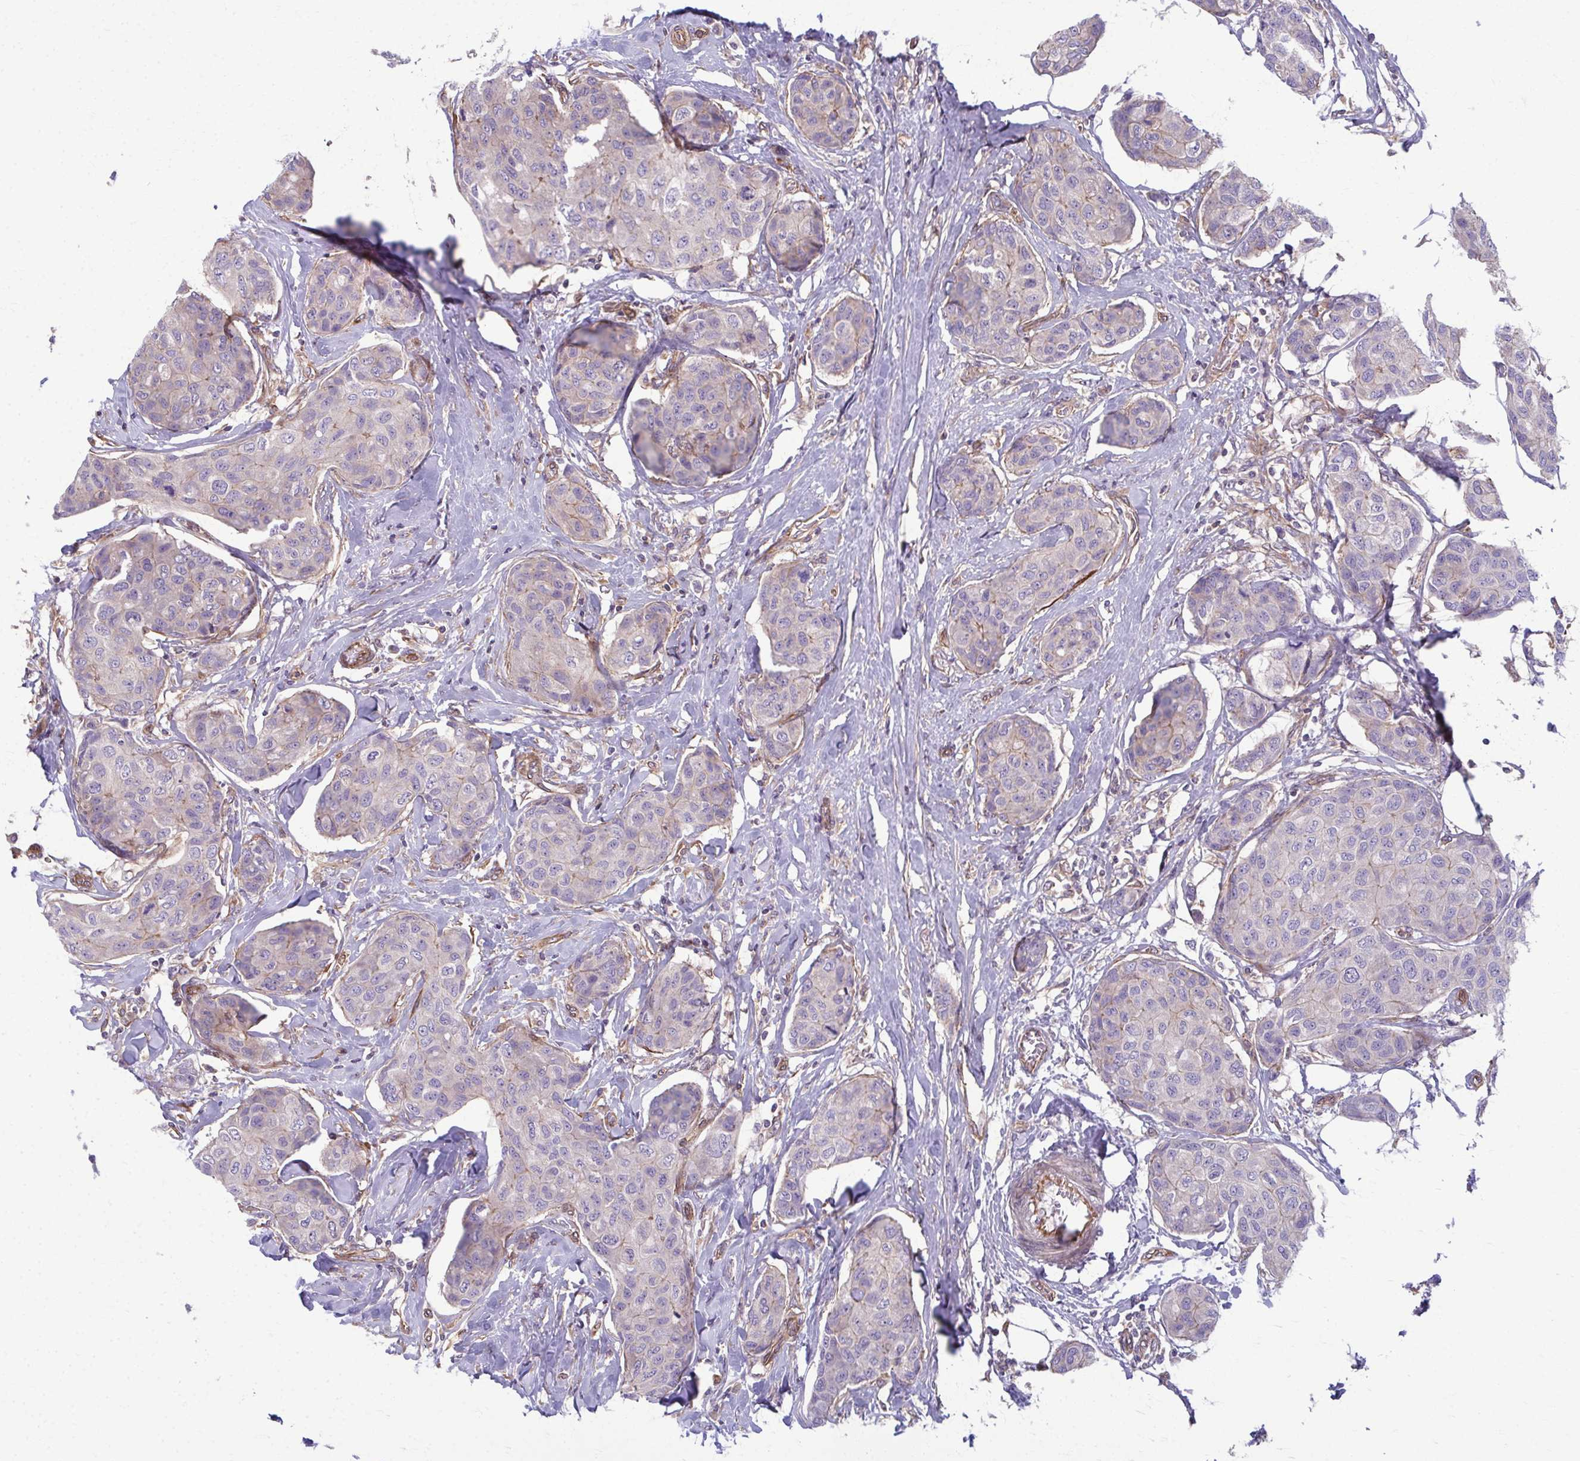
{"staining": {"intensity": "negative", "quantity": "none", "location": "none"}, "tissue": "breast cancer", "cell_type": "Tumor cells", "image_type": "cancer", "snomed": [{"axis": "morphology", "description": "Duct carcinoma"}, {"axis": "topography", "description": "Breast"}], "caption": "DAB (3,3'-diaminobenzidine) immunohistochemical staining of breast cancer shows no significant expression in tumor cells.", "gene": "EID2B", "patient": {"sex": "female", "age": 80}}